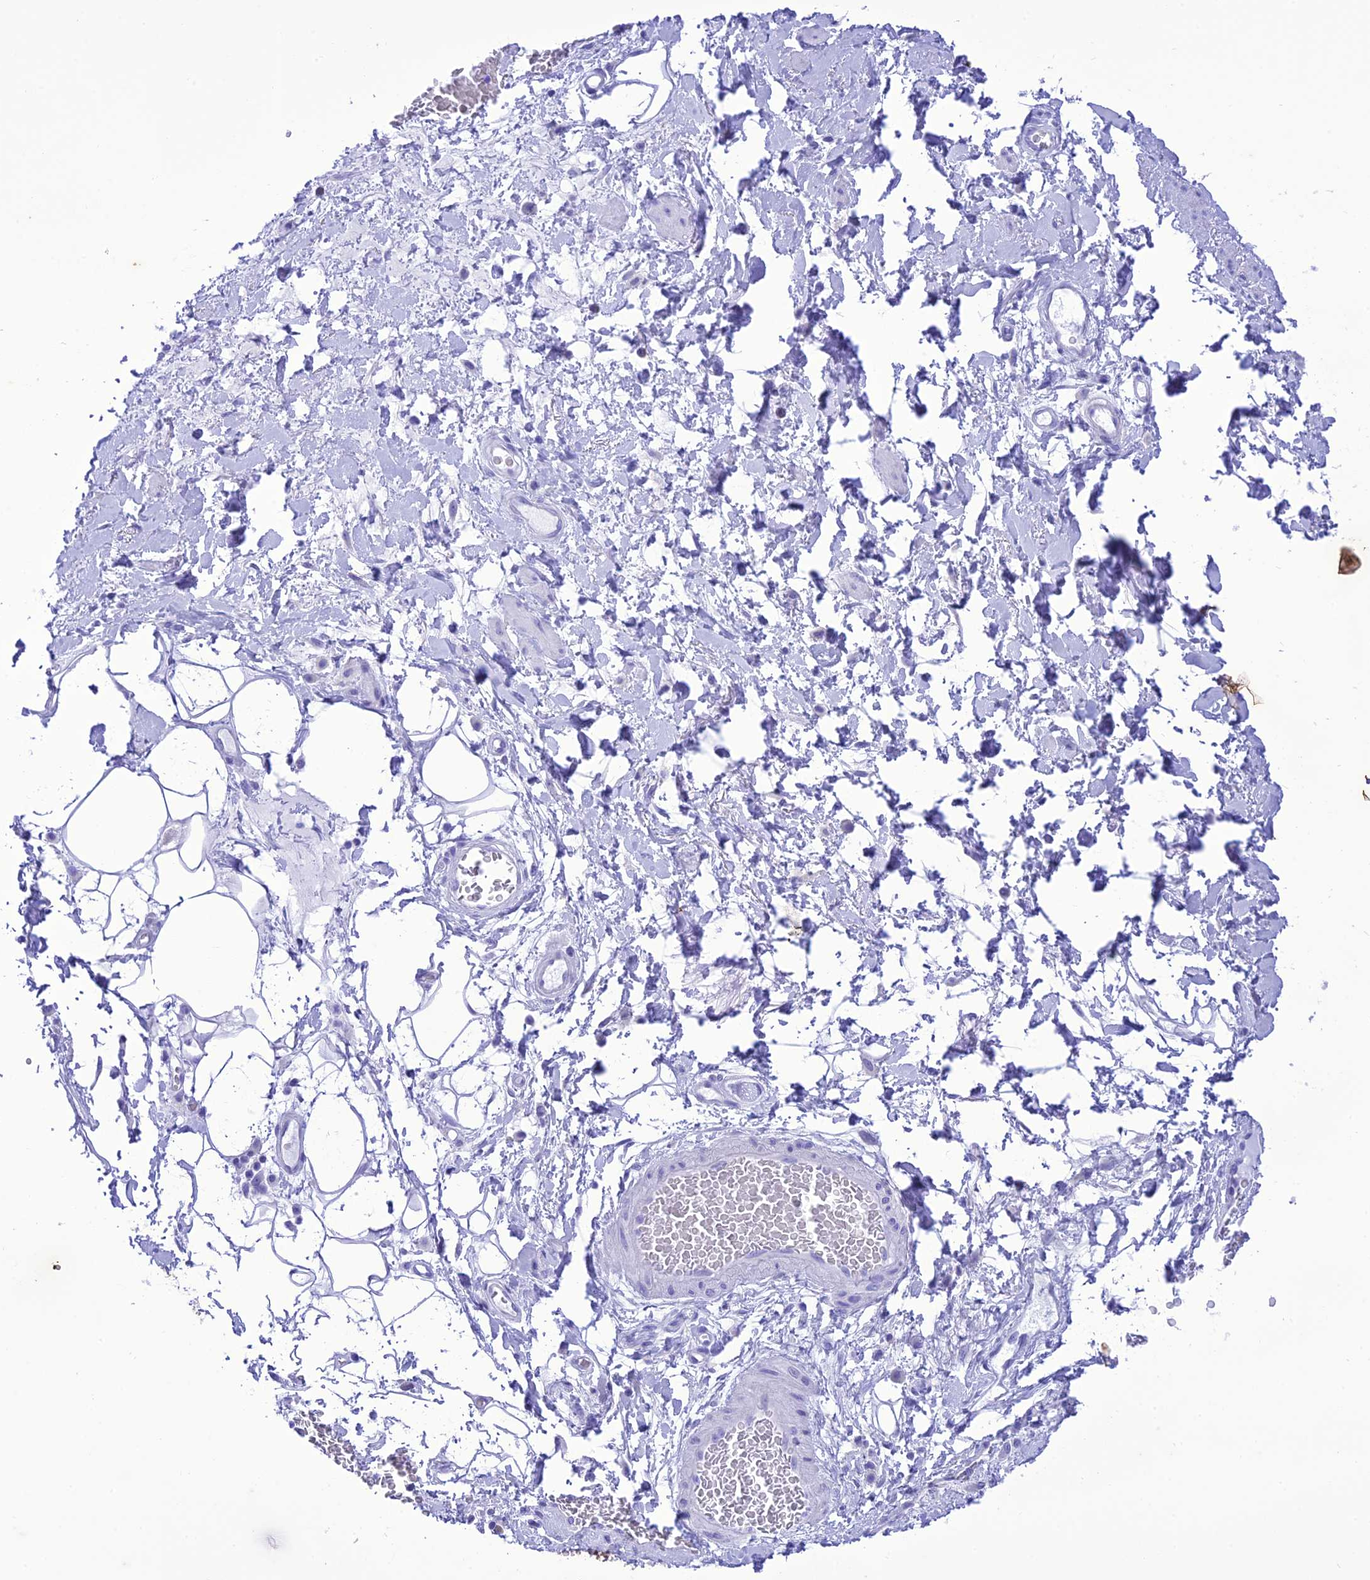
{"staining": {"intensity": "negative", "quantity": "none", "location": "none"}, "tissue": "adipose tissue", "cell_type": "Adipocytes", "image_type": "normal", "snomed": [{"axis": "morphology", "description": "Normal tissue, NOS"}, {"axis": "morphology", "description": "Adenocarcinoma, NOS"}, {"axis": "topography", "description": "Rectum"}, {"axis": "topography", "description": "Vagina"}, {"axis": "topography", "description": "Peripheral nerve tissue"}], "caption": "Histopathology image shows no significant protein staining in adipocytes of normal adipose tissue. The staining is performed using DAB brown chromogen with nuclei counter-stained in using hematoxylin.", "gene": "VPS52", "patient": {"sex": "female", "age": 71}}